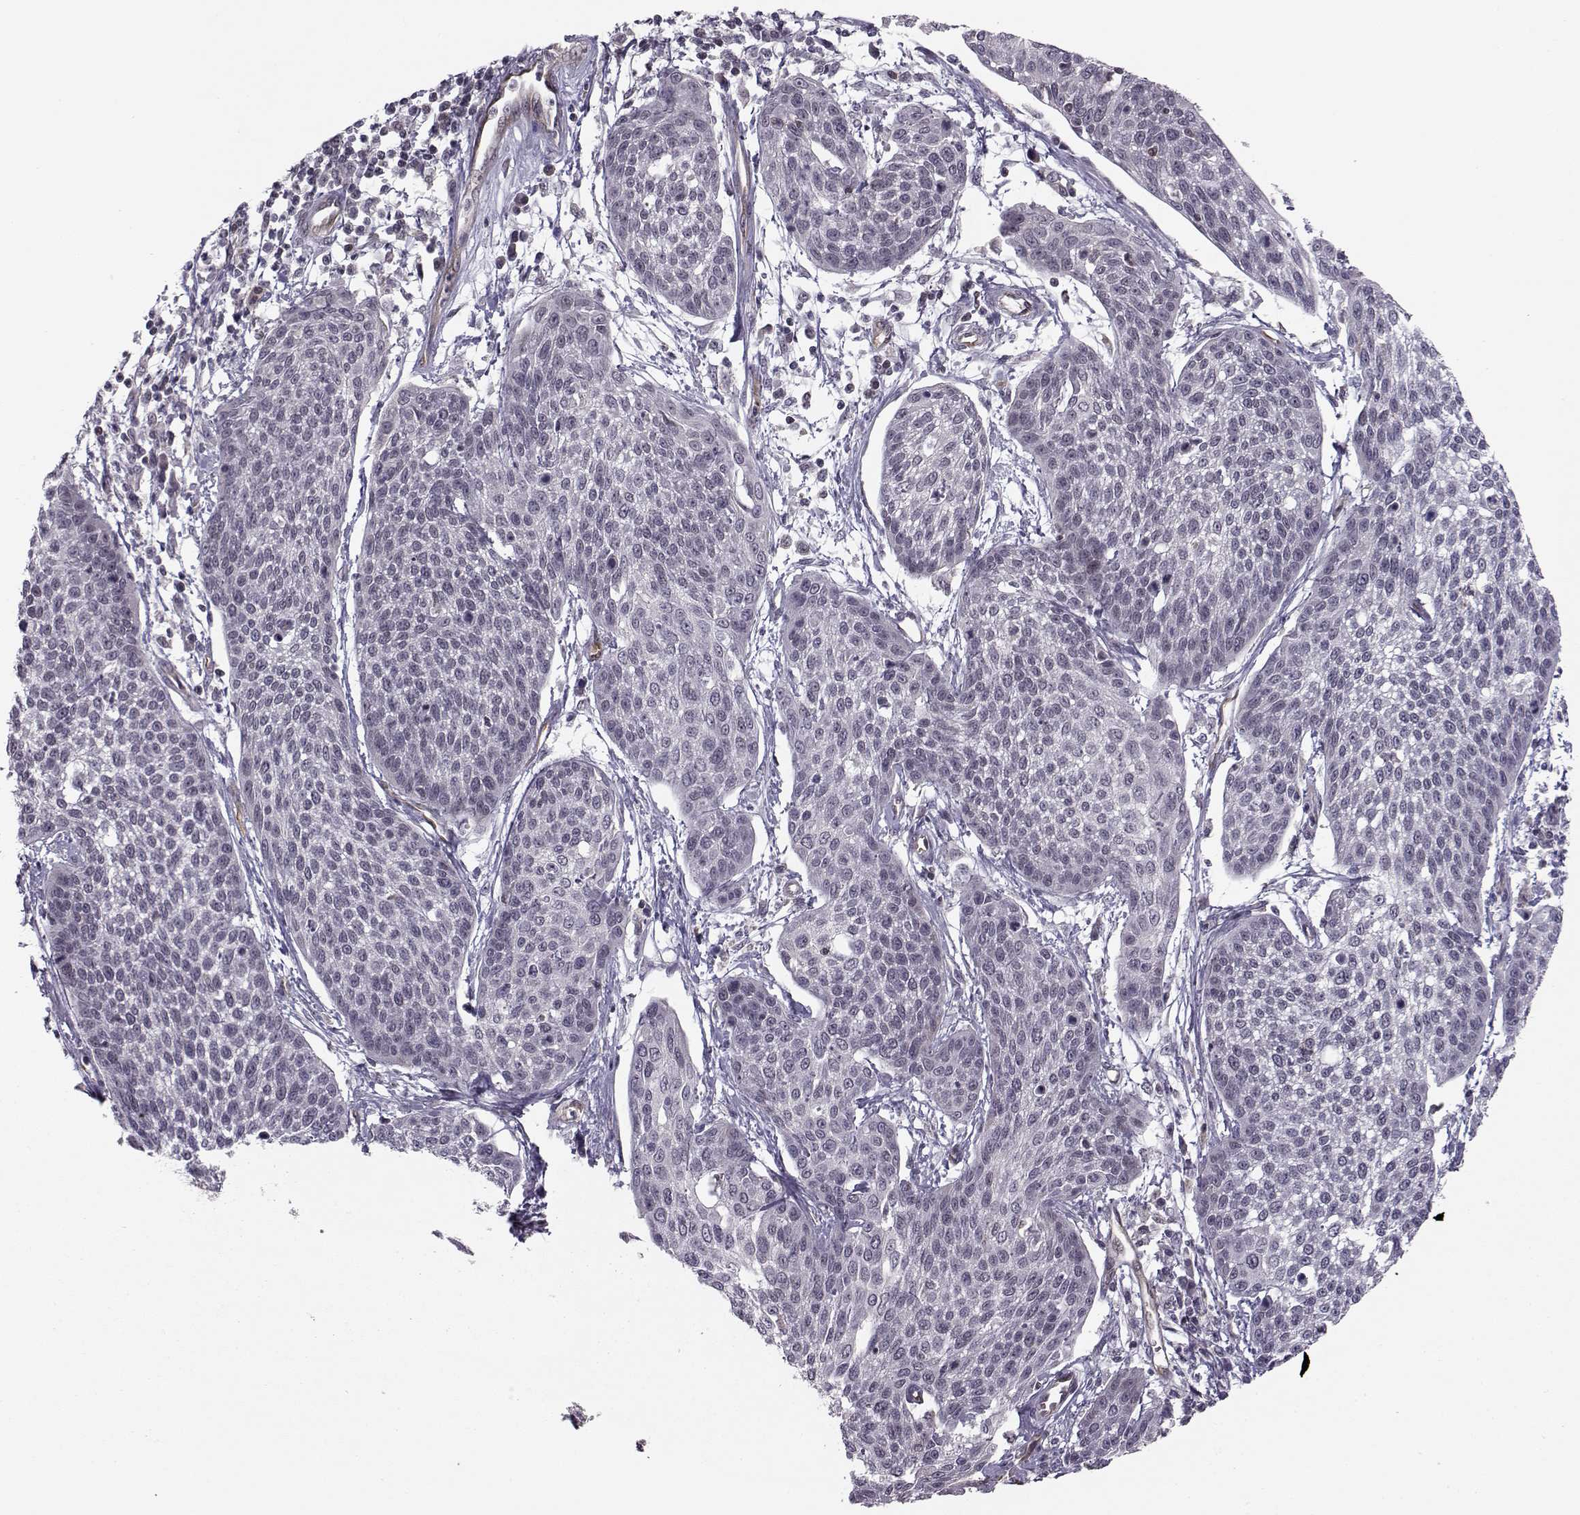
{"staining": {"intensity": "negative", "quantity": "none", "location": "none"}, "tissue": "cervical cancer", "cell_type": "Tumor cells", "image_type": "cancer", "snomed": [{"axis": "morphology", "description": "Squamous cell carcinoma, NOS"}, {"axis": "topography", "description": "Cervix"}], "caption": "Protein analysis of cervical cancer (squamous cell carcinoma) demonstrates no significant staining in tumor cells. (IHC, brightfield microscopy, high magnification).", "gene": "KIF13B", "patient": {"sex": "female", "age": 34}}